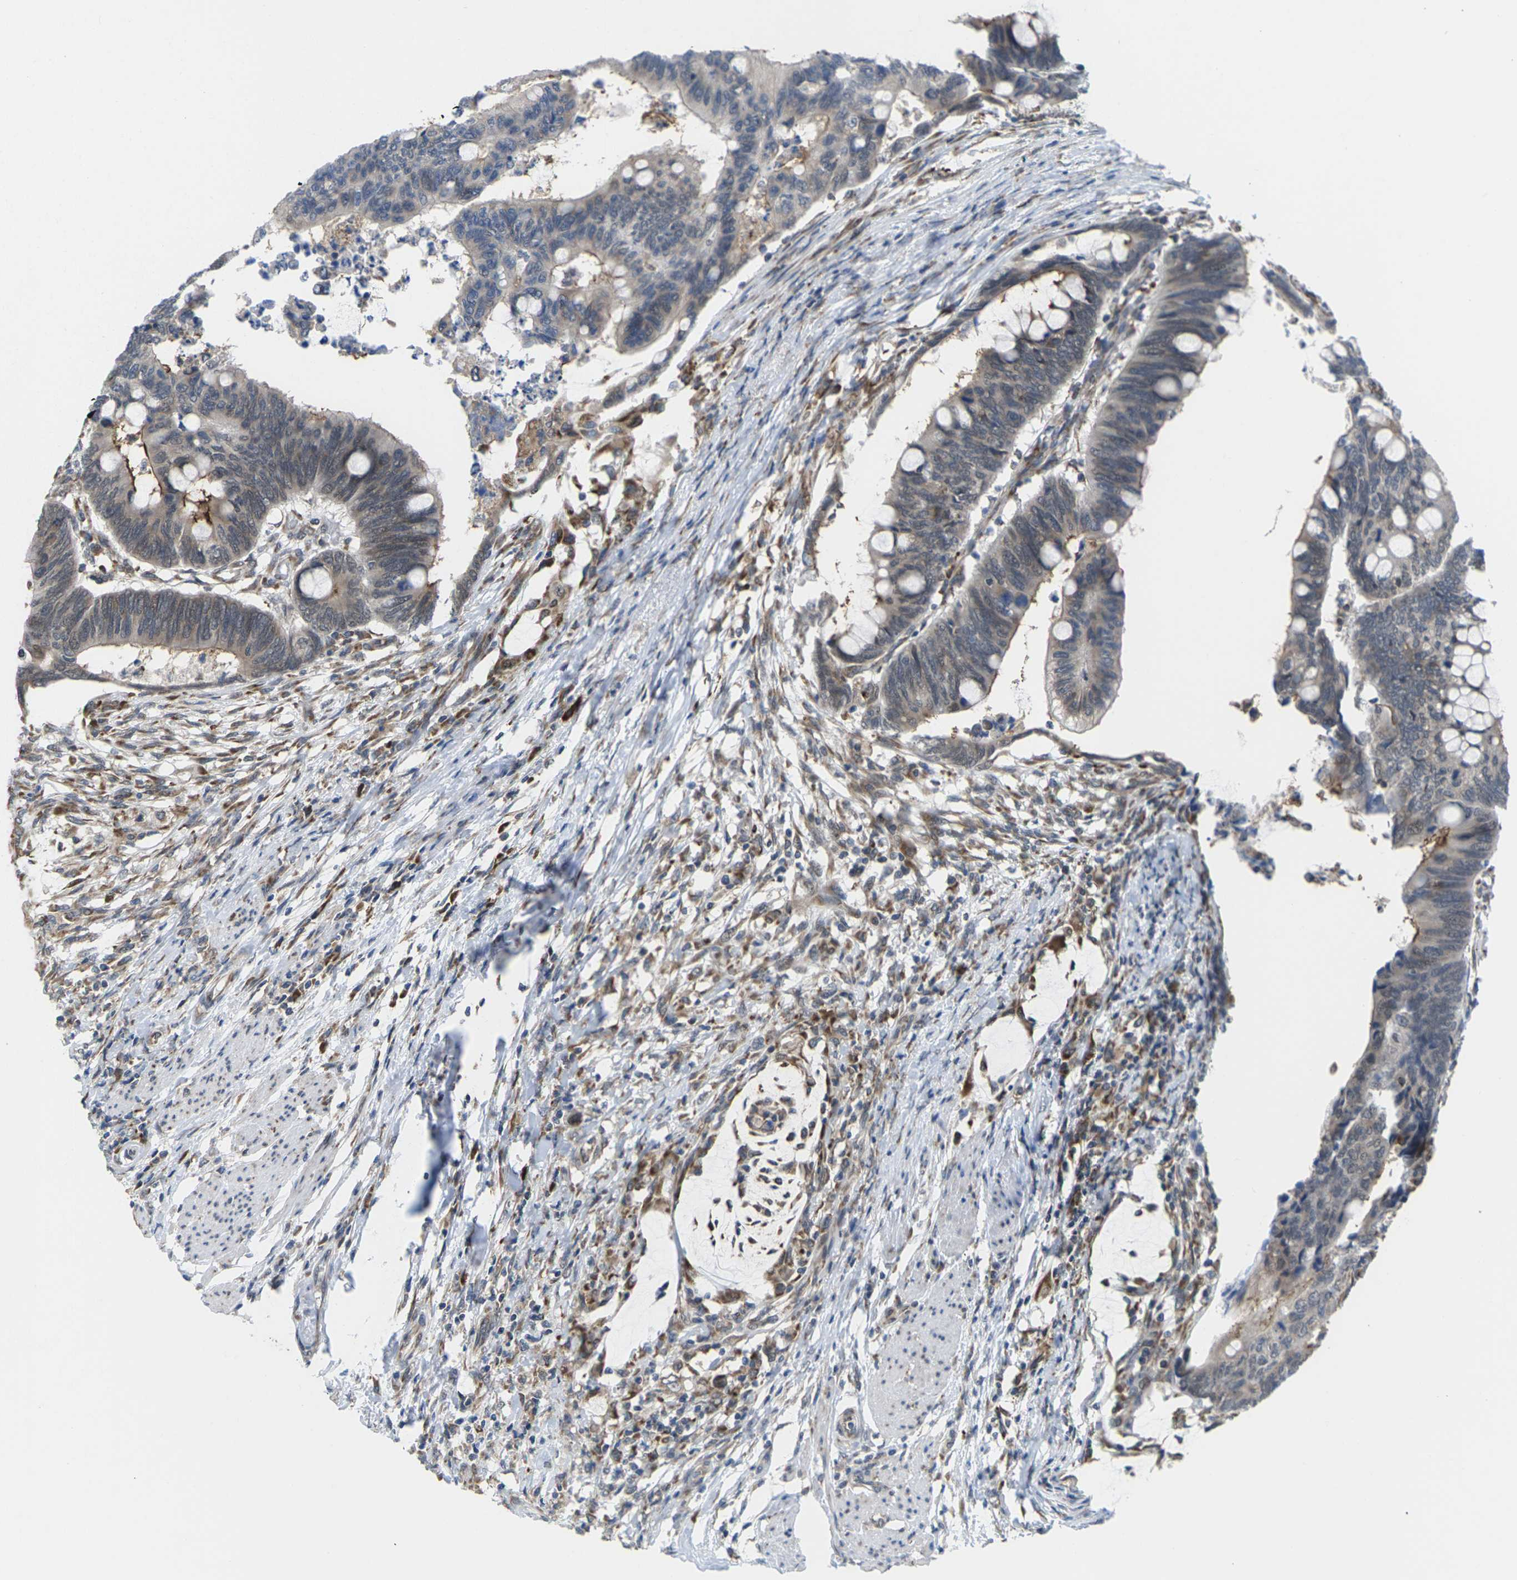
{"staining": {"intensity": "moderate", "quantity": "<25%", "location": "cytoplasmic/membranous"}, "tissue": "colorectal cancer", "cell_type": "Tumor cells", "image_type": "cancer", "snomed": [{"axis": "morphology", "description": "Normal tissue, NOS"}, {"axis": "morphology", "description": "Adenocarcinoma, NOS"}, {"axis": "topography", "description": "Rectum"}, {"axis": "topography", "description": "Peripheral nerve tissue"}], "caption": "Colorectal adenocarcinoma stained with DAB IHC demonstrates low levels of moderate cytoplasmic/membranous staining in about <25% of tumor cells. Using DAB (3,3'-diaminobenzidine) (brown) and hematoxylin (blue) stains, captured at high magnification using brightfield microscopy.", "gene": "PDZK1IP1", "patient": {"sex": "male", "age": 92}}